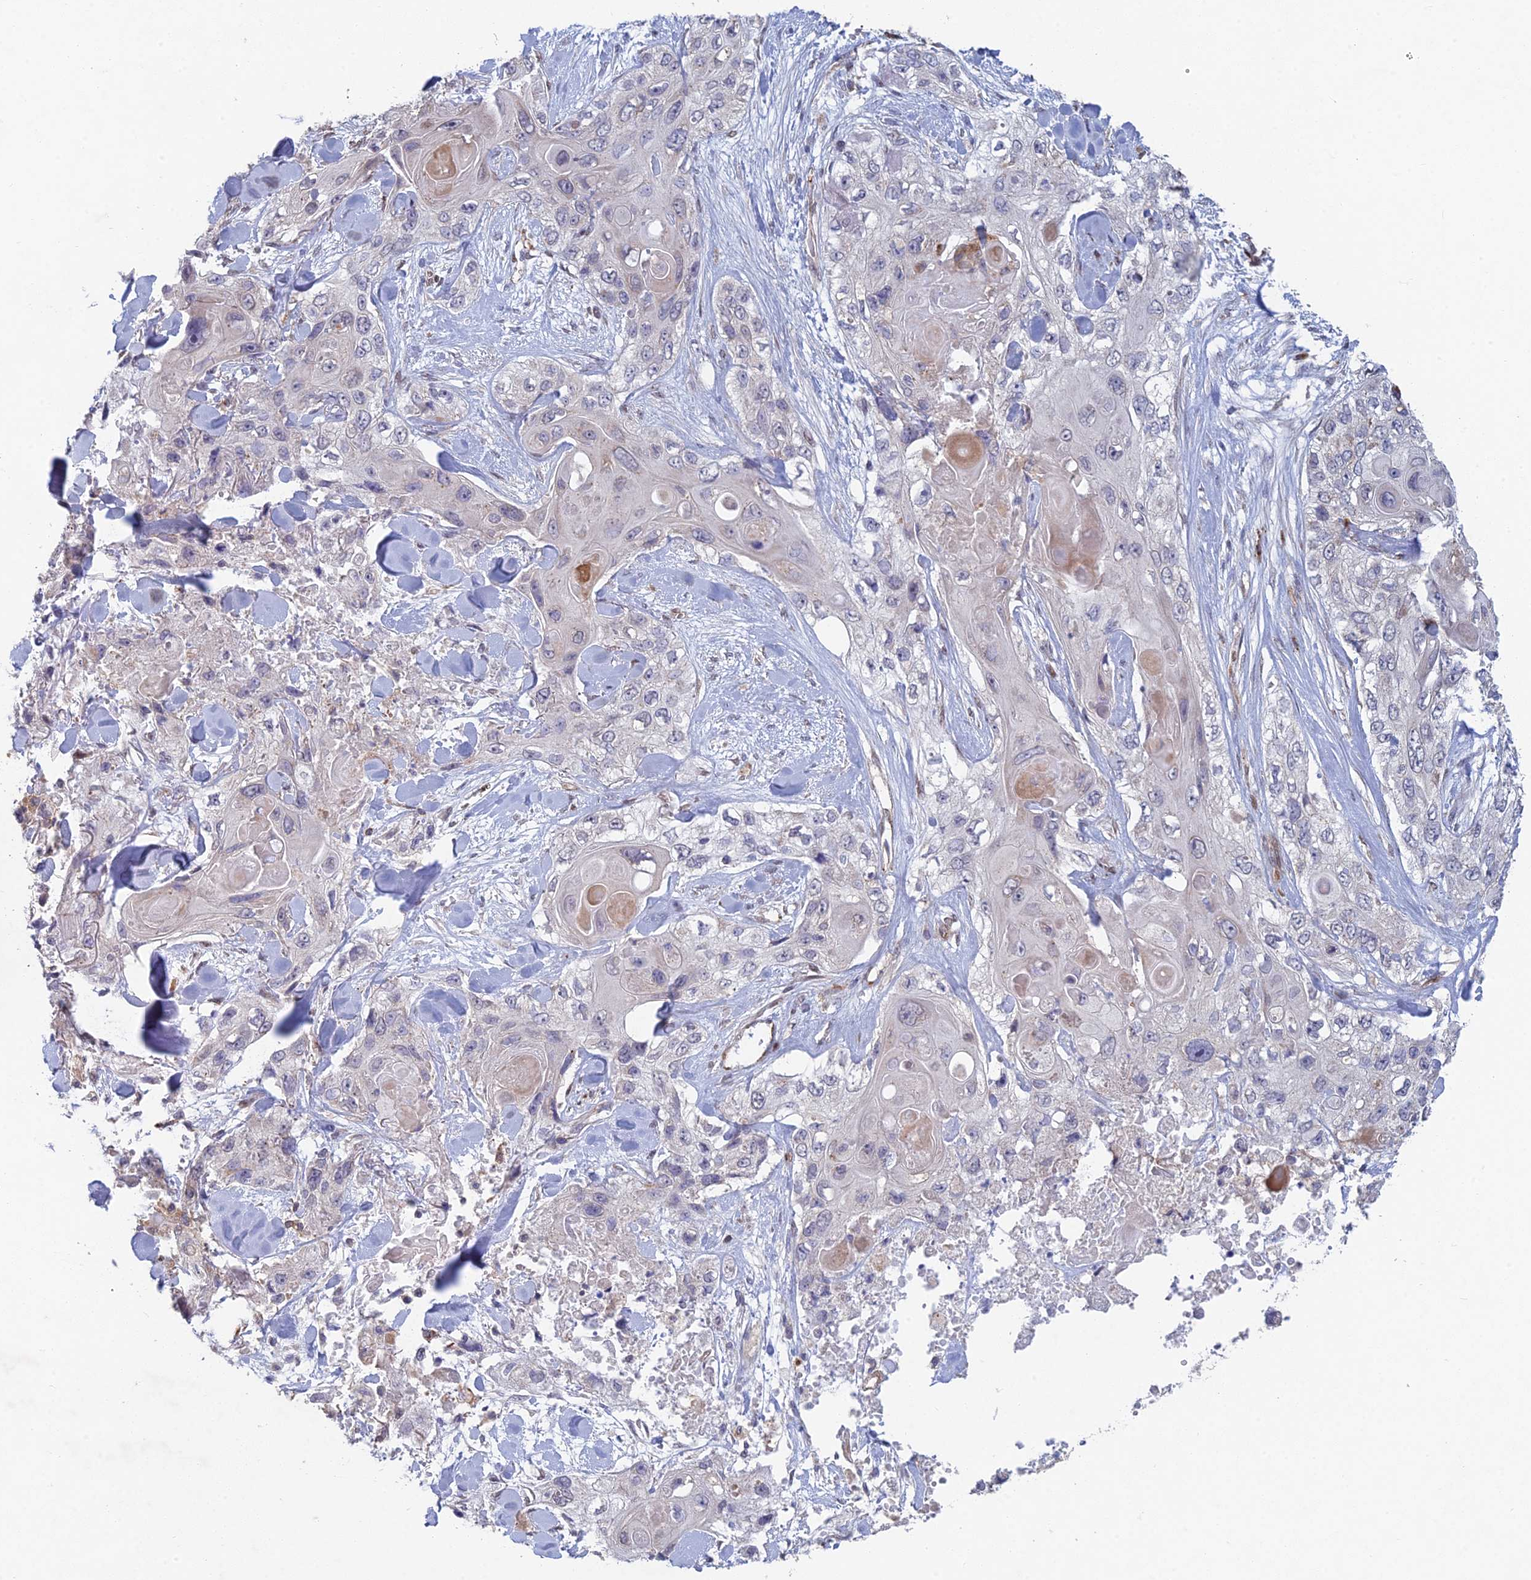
{"staining": {"intensity": "weak", "quantity": "<25%", "location": "cytoplasmic/membranous"}, "tissue": "skin cancer", "cell_type": "Tumor cells", "image_type": "cancer", "snomed": [{"axis": "morphology", "description": "Normal tissue, NOS"}, {"axis": "morphology", "description": "Squamous cell carcinoma, NOS"}, {"axis": "topography", "description": "Skin"}], "caption": "The micrograph exhibits no significant expression in tumor cells of skin cancer.", "gene": "FOXS1", "patient": {"sex": "male", "age": 72}}